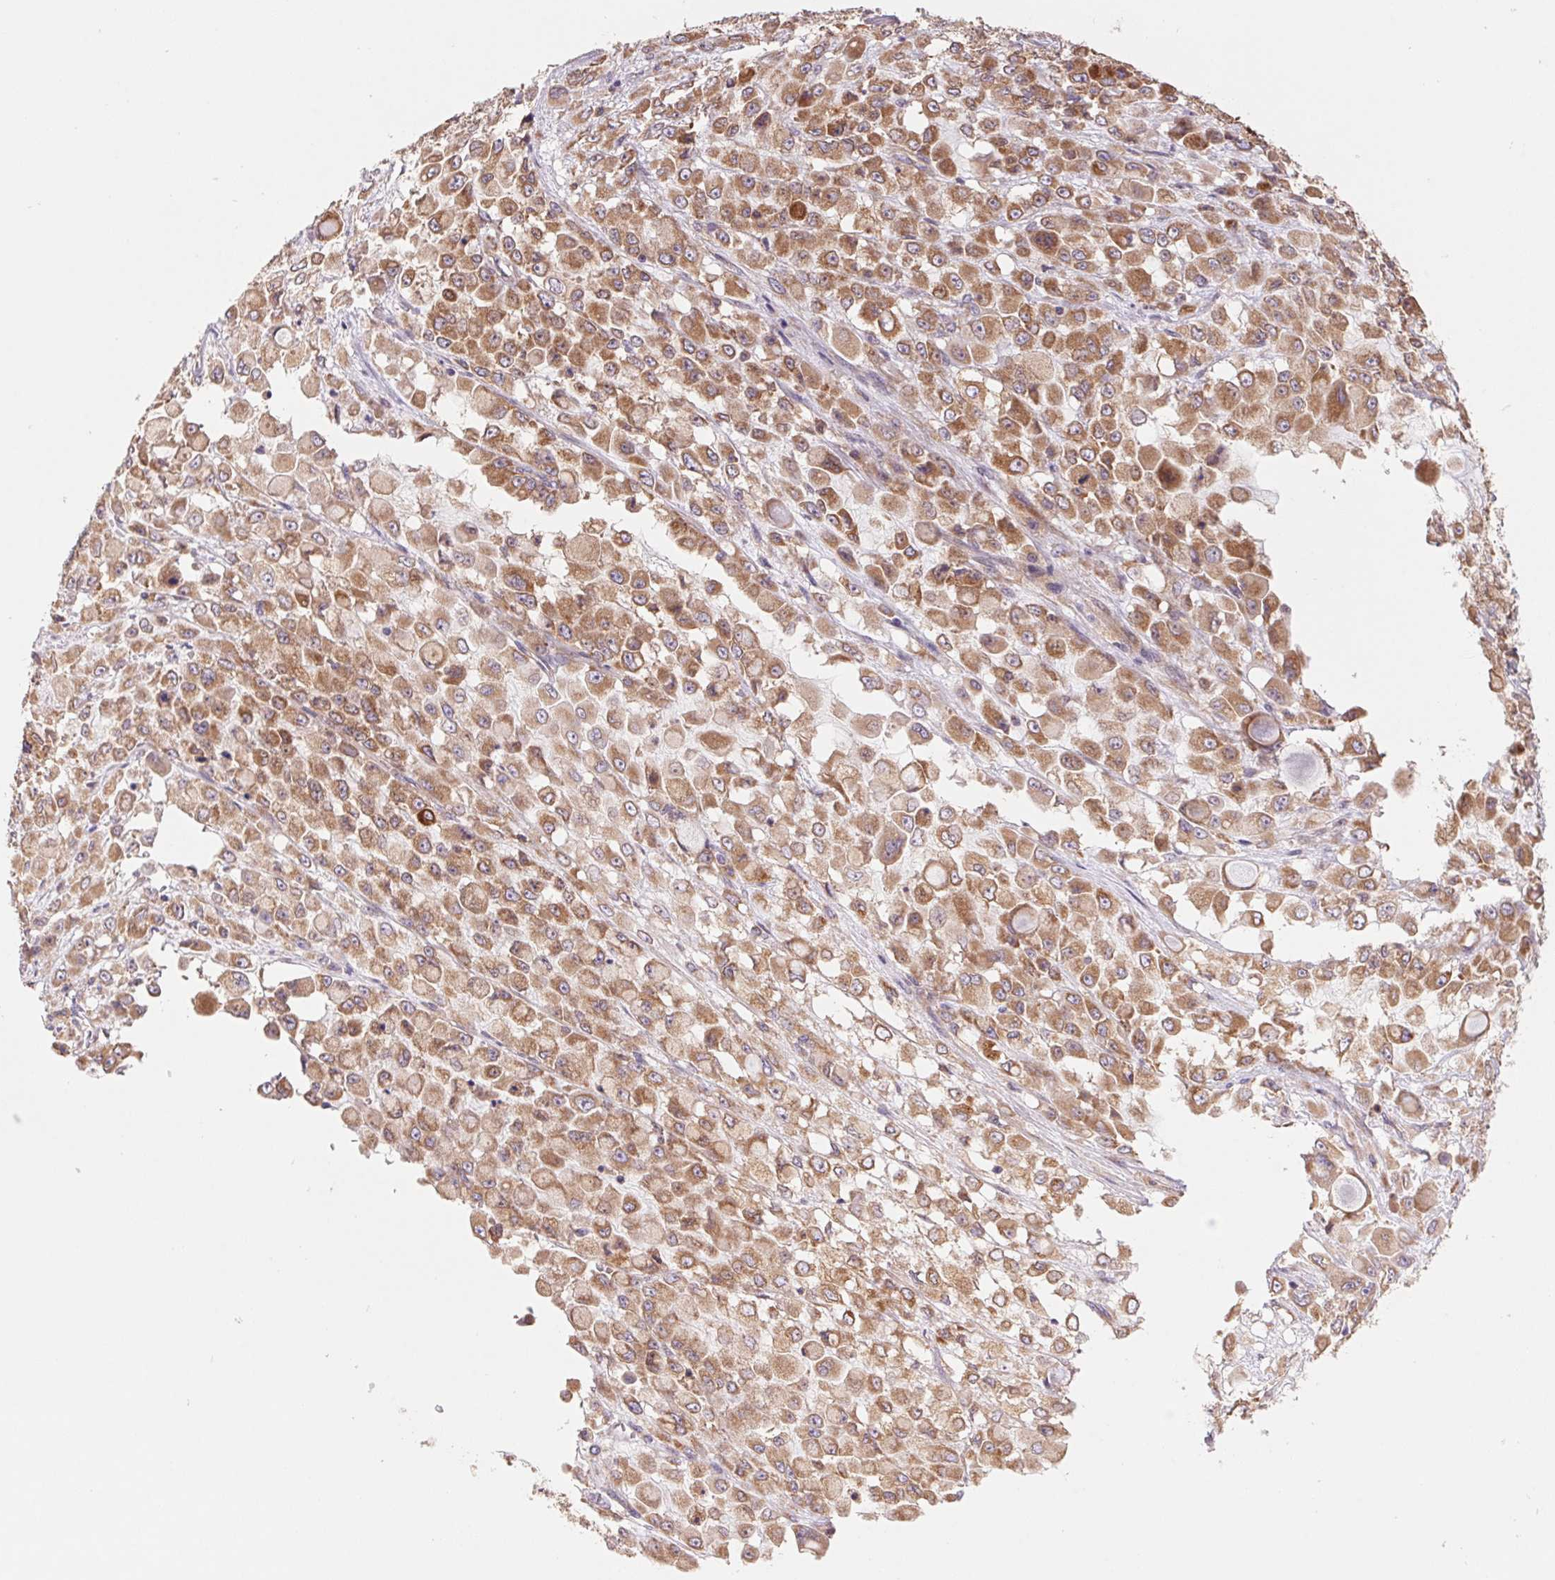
{"staining": {"intensity": "moderate", "quantity": ">75%", "location": "cytoplasmic/membranous"}, "tissue": "stomach cancer", "cell_type": "Tumor cells", "image_type": "cancer", "snomed": [{"axis": "morphology", "description": "Adenocarcinoma, NOS"}, {"axis": "topography", "description": "Stomach"}], "caption": "An immunohistochemistry (IHC) histopathology image of tumor tissue is shown. Protein staining in brown shows moderate cytoplasmic/membranous positivity in stomach cancer (adenocarcinoma) within tumor cells. Using DAB (3,3'-diaminobenzidine) (brown) and hematoxylin (blue) stains, captured at high magnification using brightfield microscopy.", "gene": "RAB1A", "patient": {"sex": "female", "age": 76}}